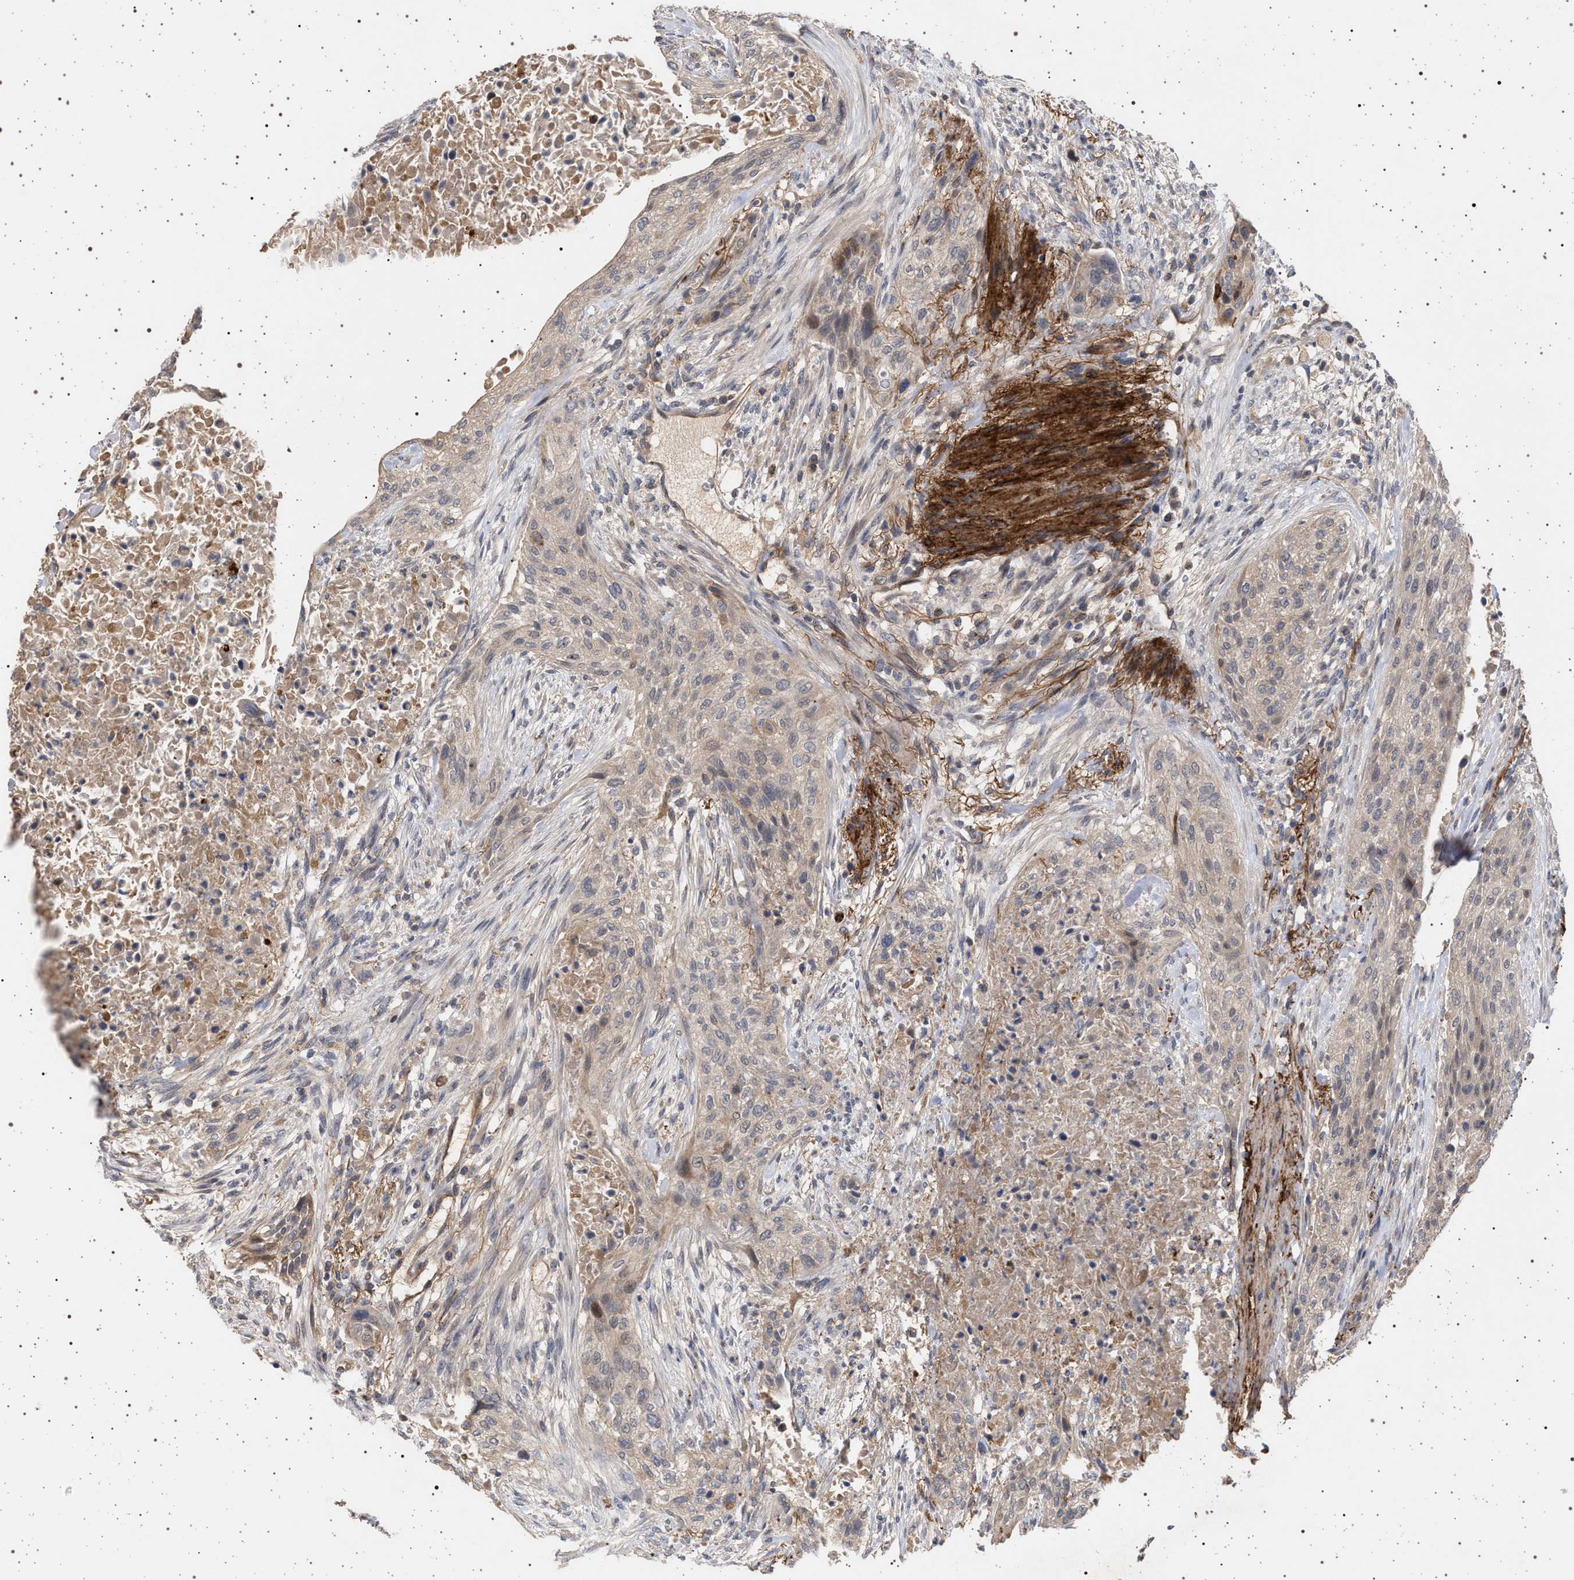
{"staining": {"intensity": "negative", "quantity": "none", "location": "none"}, "tissue": "urothelial cancer", "cell_type": "Tumor cells", "image_type": "cancer", "snomed": [{"axis": "morphology", "description": "Urothelial carcinoma, Low grade"}, {"axis": "morphology", "description": "Urothelial carcinoma, High grade"}, {"axis": "topography", "description": "Urinary bladder"}], "caption": "A micrograph of human urothelial carcinoma (low-grade) is negative for staining in tumor cells.", "gene": "RBM48", "patient": {"sex": "male", "age": 35}}